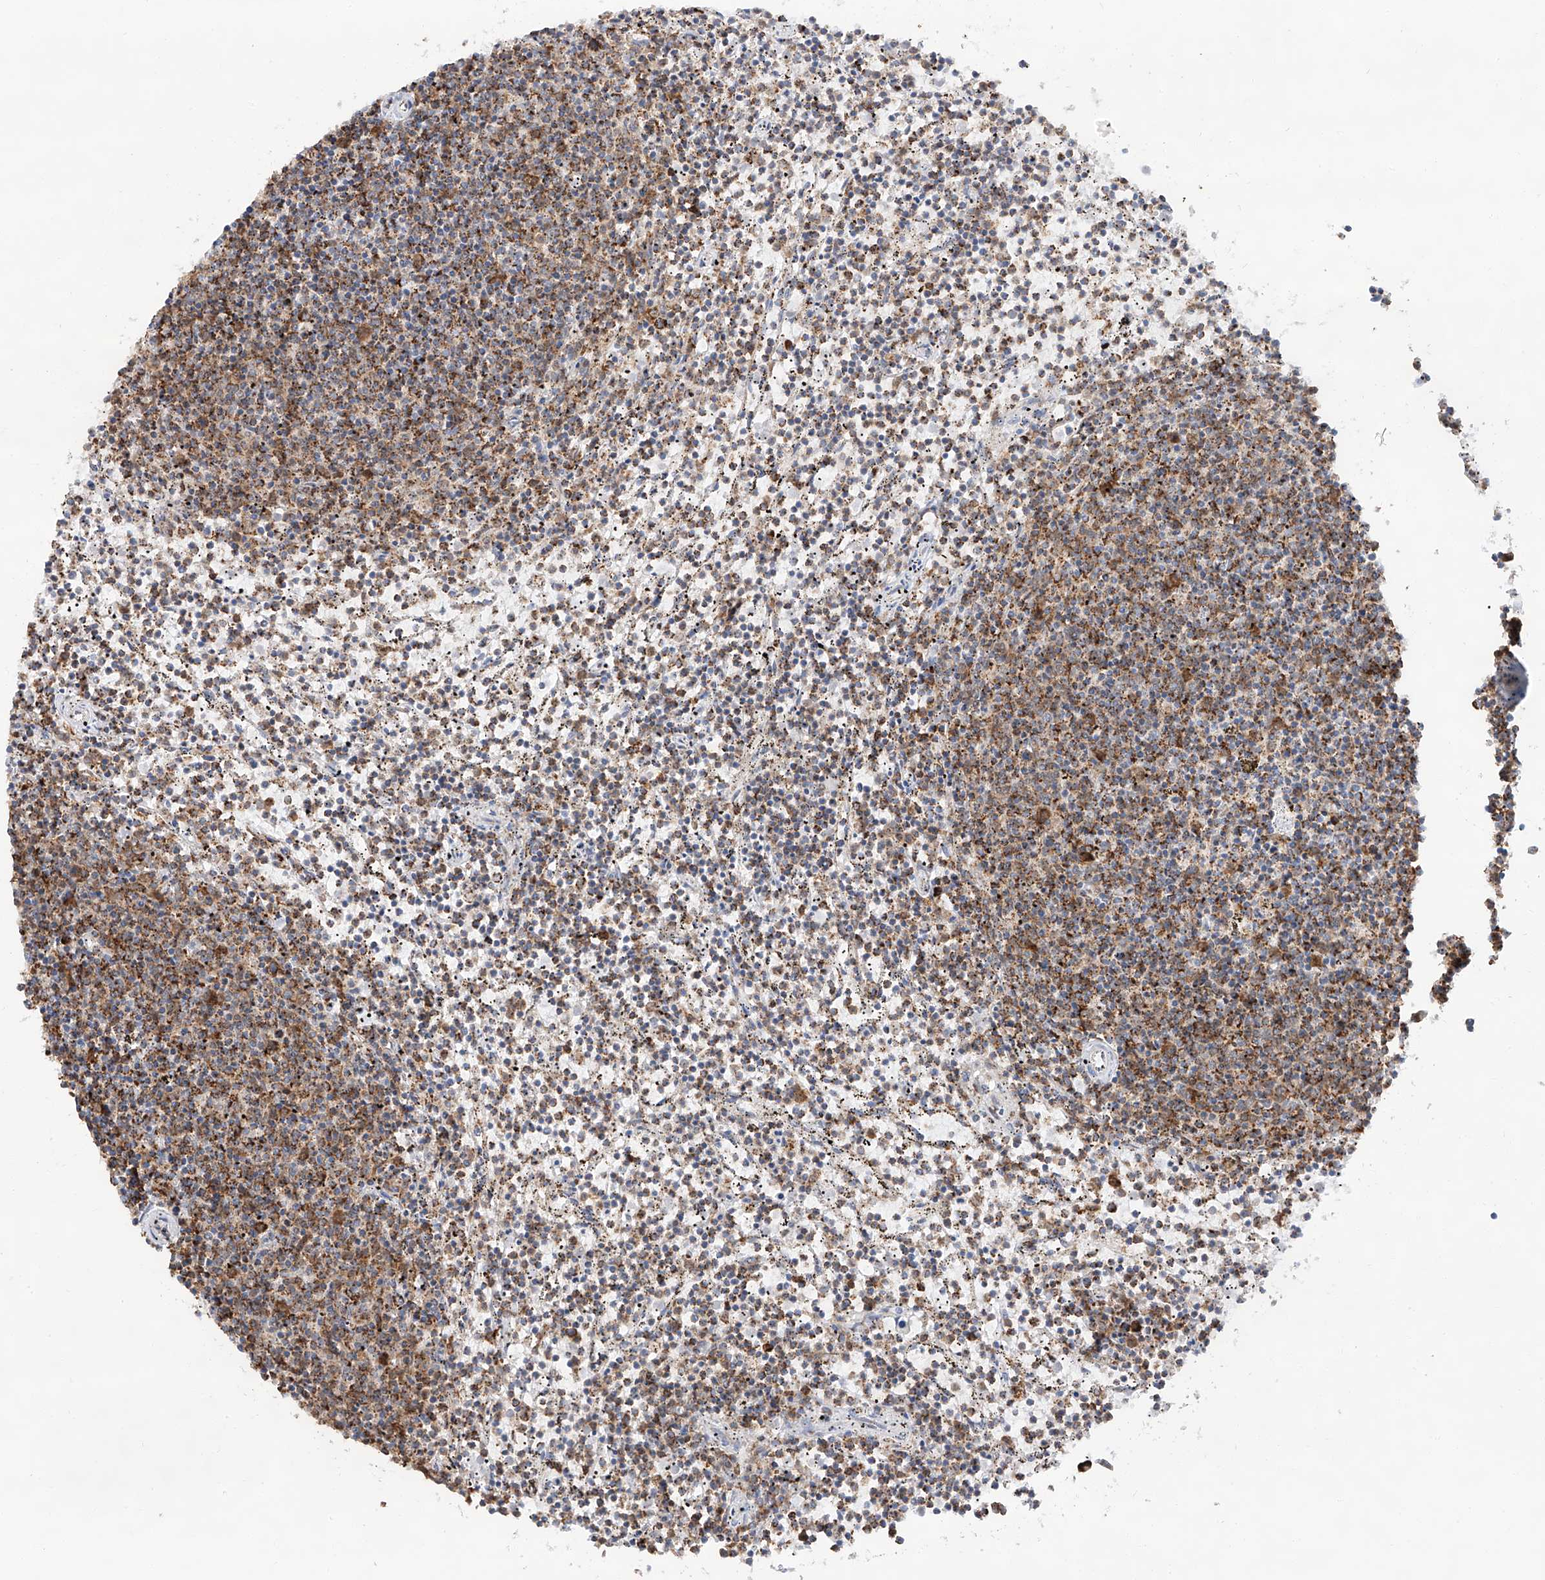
{"staining": {"intensity": "moderate", "quantity": ">75%", "location": "cytoplasmic/membranous"}, "tissue": "lymphoma", "cell_type": "Tumor cells", "image_type": "cancer", "snomed": [{"axis": "morphology", "description": "Malignant lymphoma, non-Hodgkin's type, Low grade"}, {"axis": "topography", "description": "Spleen"}], "caption": "Brown immunohistochemical staining in low-grade malignant lymphoma, non-Hodgkin's type shows moderate cytoplasmic/membranous positivity in approximately >75% of tumor cells.", "gene": "TTC27", "patient": {"sex": "female", "age": 50}}